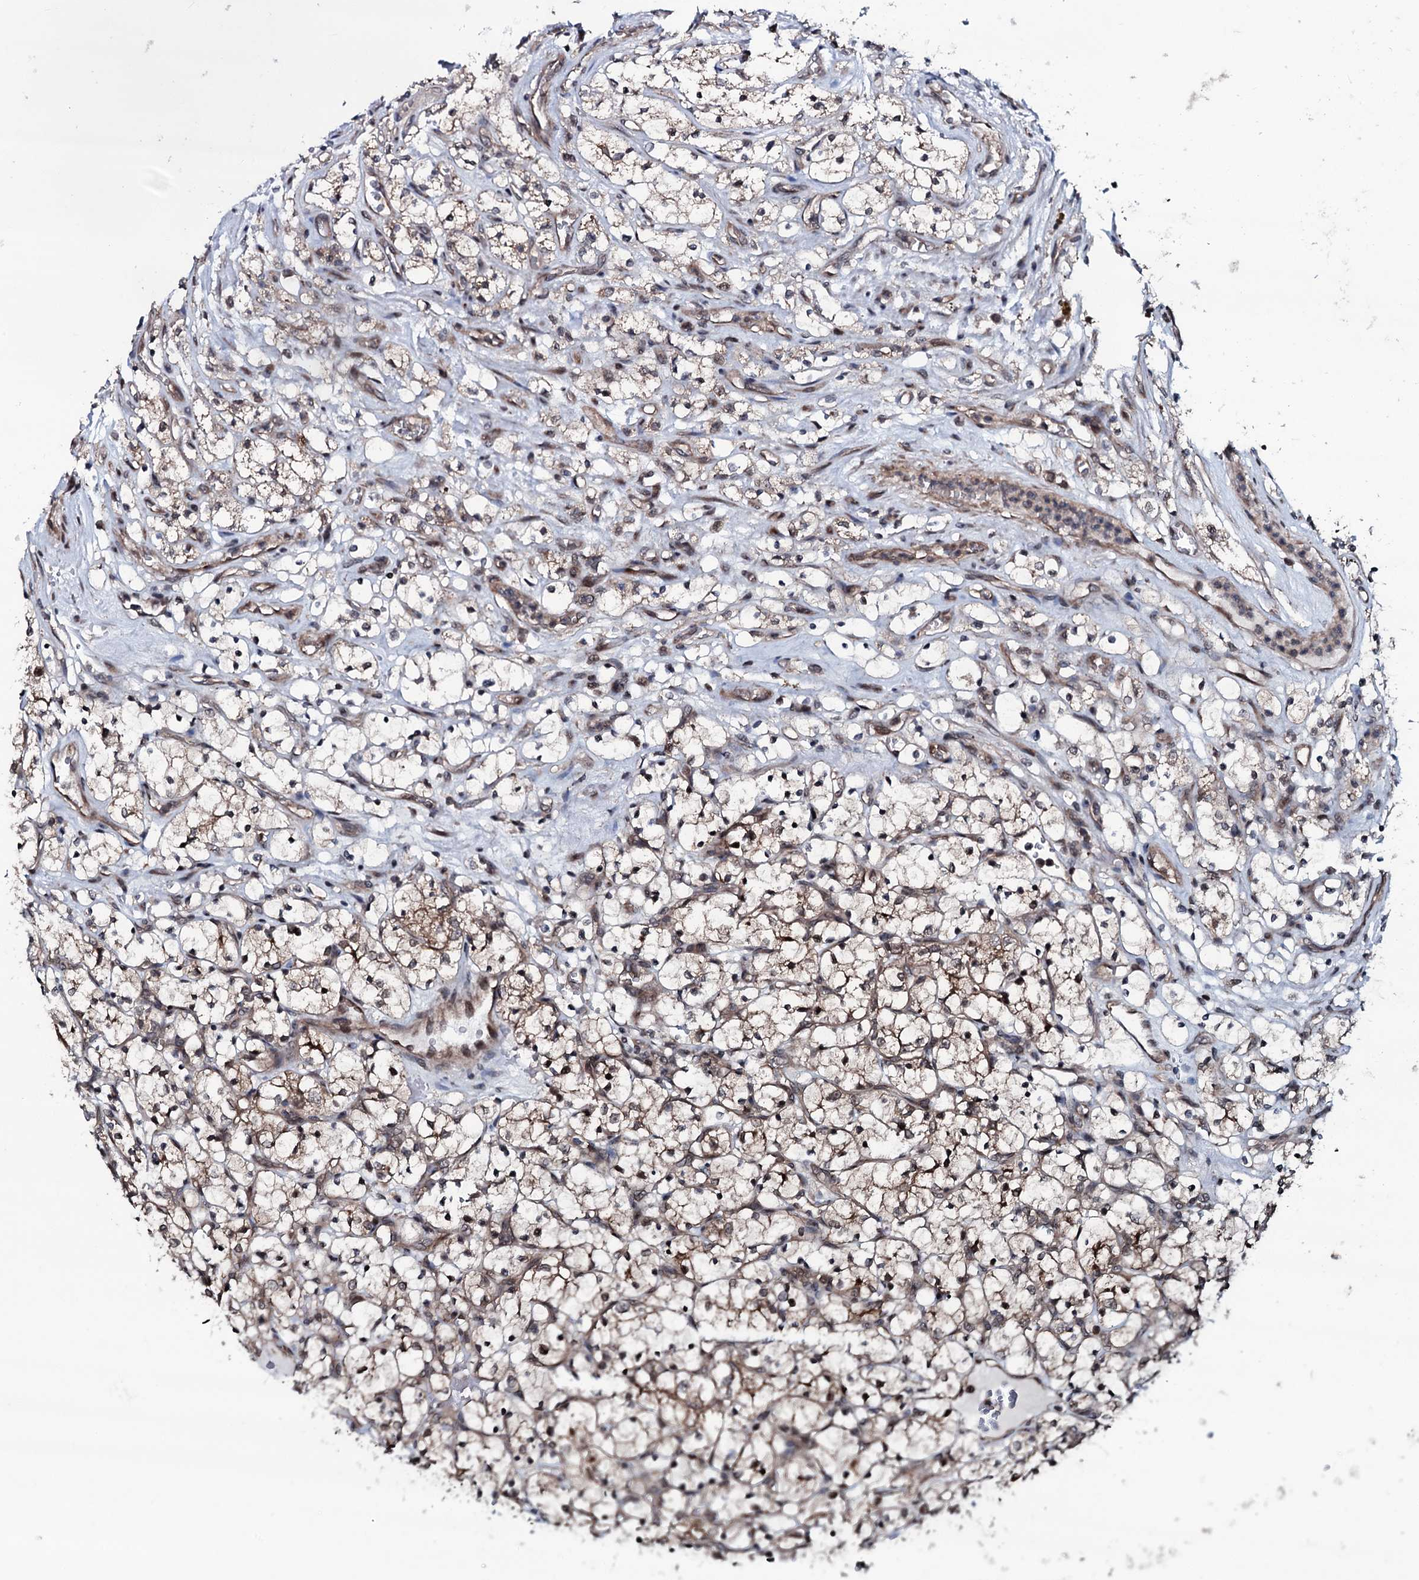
{"staining": {"intensity": "moderate", "quantity": "<25%", "location": "cytoplasmic/membranous"}, "tissue": "renal cancer", "cell_type": "Tumor cells", "image_type": "cancer", "snomed": [{"axis": "morphology", "description": "Adenocarcinoma, NOS"}, {"axis": "topography", "description": "Kidney"}], "caption": "IHC micrograph of neoplastic tissue: human renal cancer (adenocarcinoma) stained using immunohistochemistry reveals low levels of moderate protein expression localized specifically in the cytoplasmic/membranous of tumor cells, appearing as a cytoplasmic/membranous brown color.", "gene": "OGFOD2", "patient": {"sex": "female", "age": 69}}